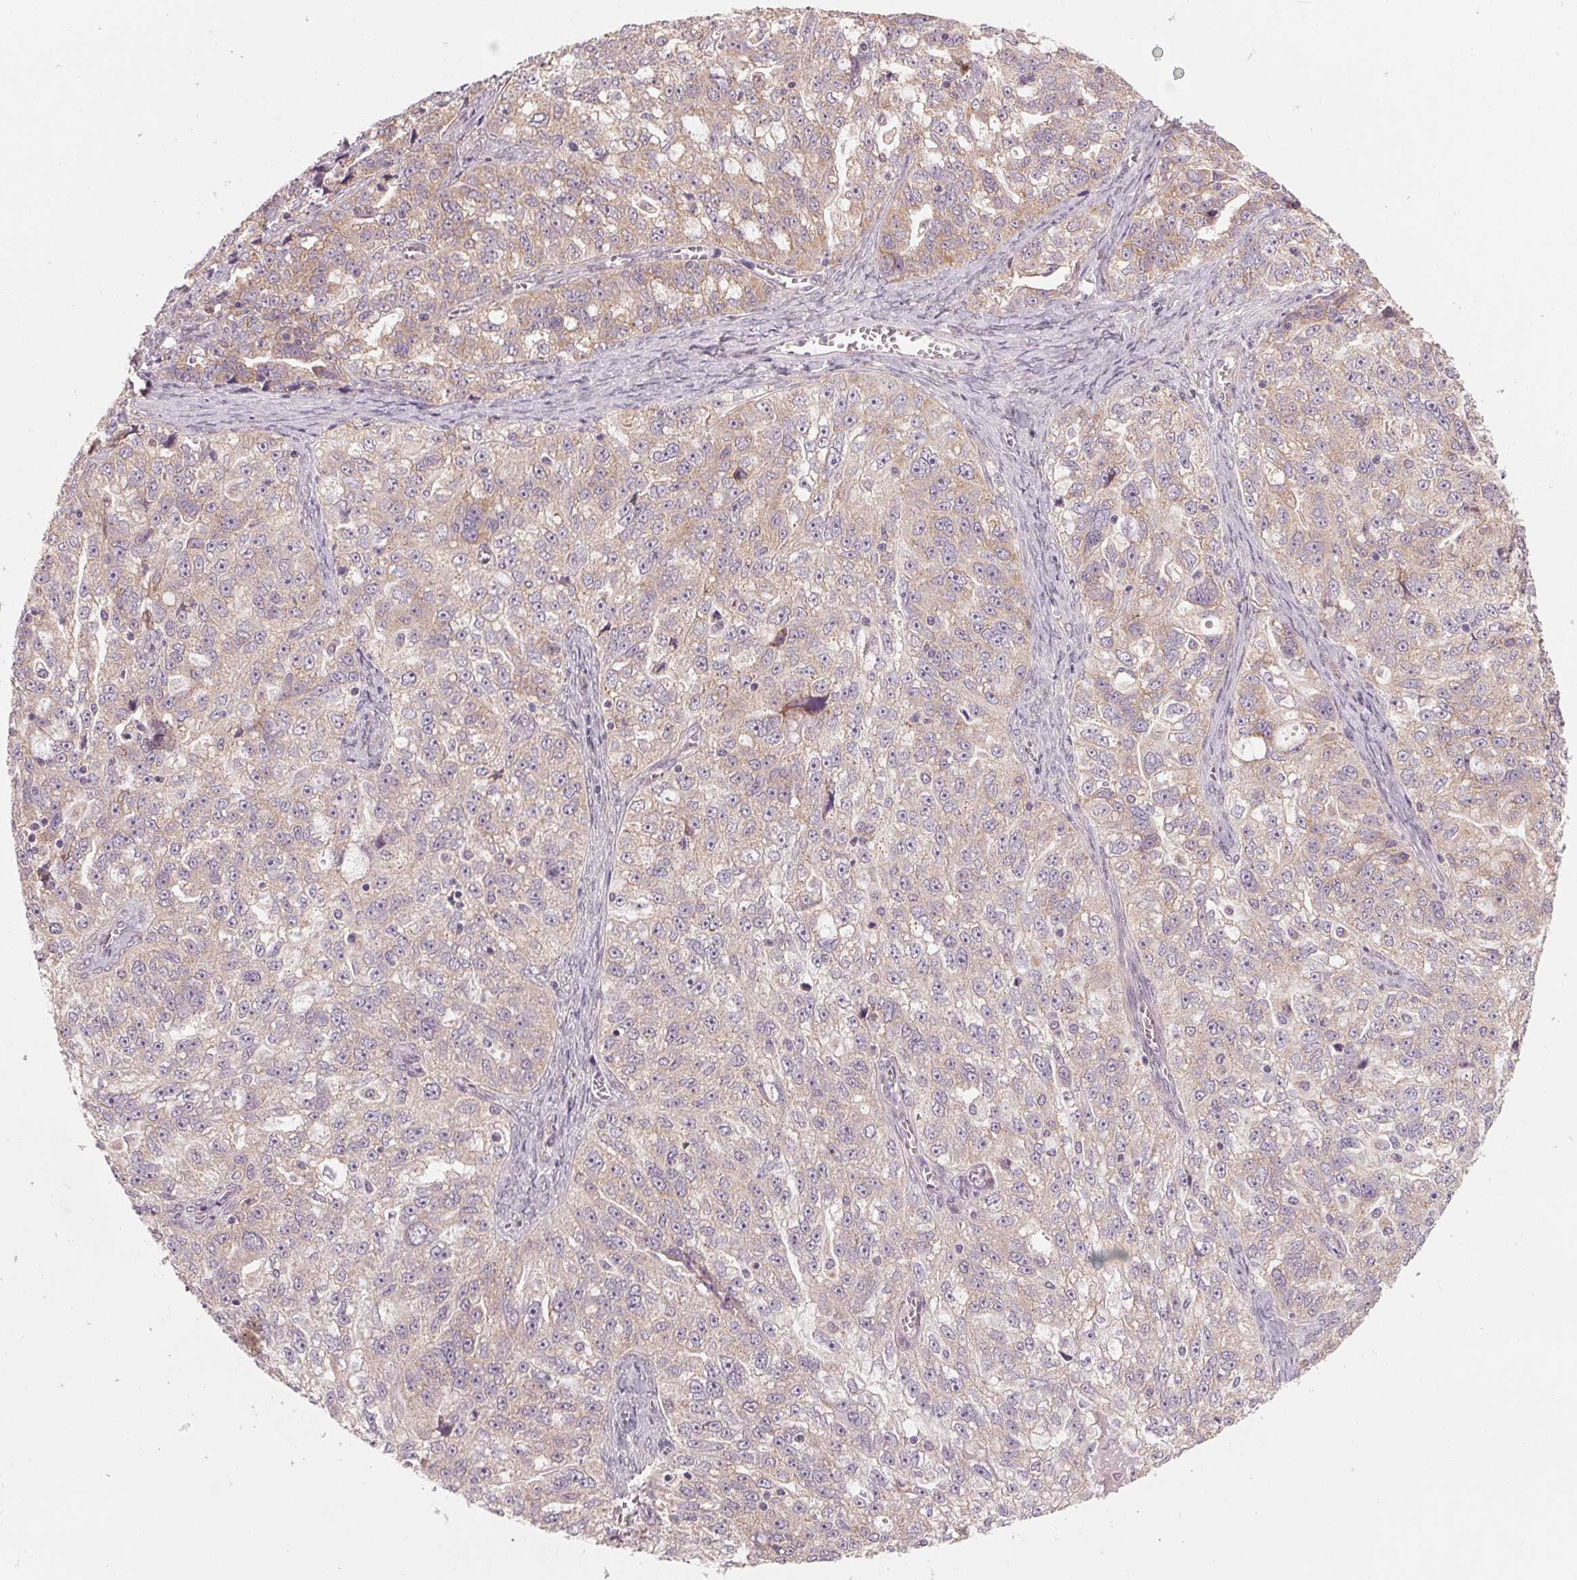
{"staining": {"intensity": "weak", "quantity": "25%-75%", "location": "cytoplasmic/membranous"}, "tissue": "ovarian cancer", "cell_type": "Tumor cells", "image_type": "cancer", "snomed": [{"axis": "morphology", "description": "Cystadenocarcinoma, serous, NOS"}, {"axis": "topography", "description": "Ovary"}], "caption": "The immunohistochemical stain highlights weak cytoplasmic/membranous positivity in tumor cells of ovarian cancer tissue.", "gene": "GIGYF2", "patient": {"sex": "female", "age": 51}}